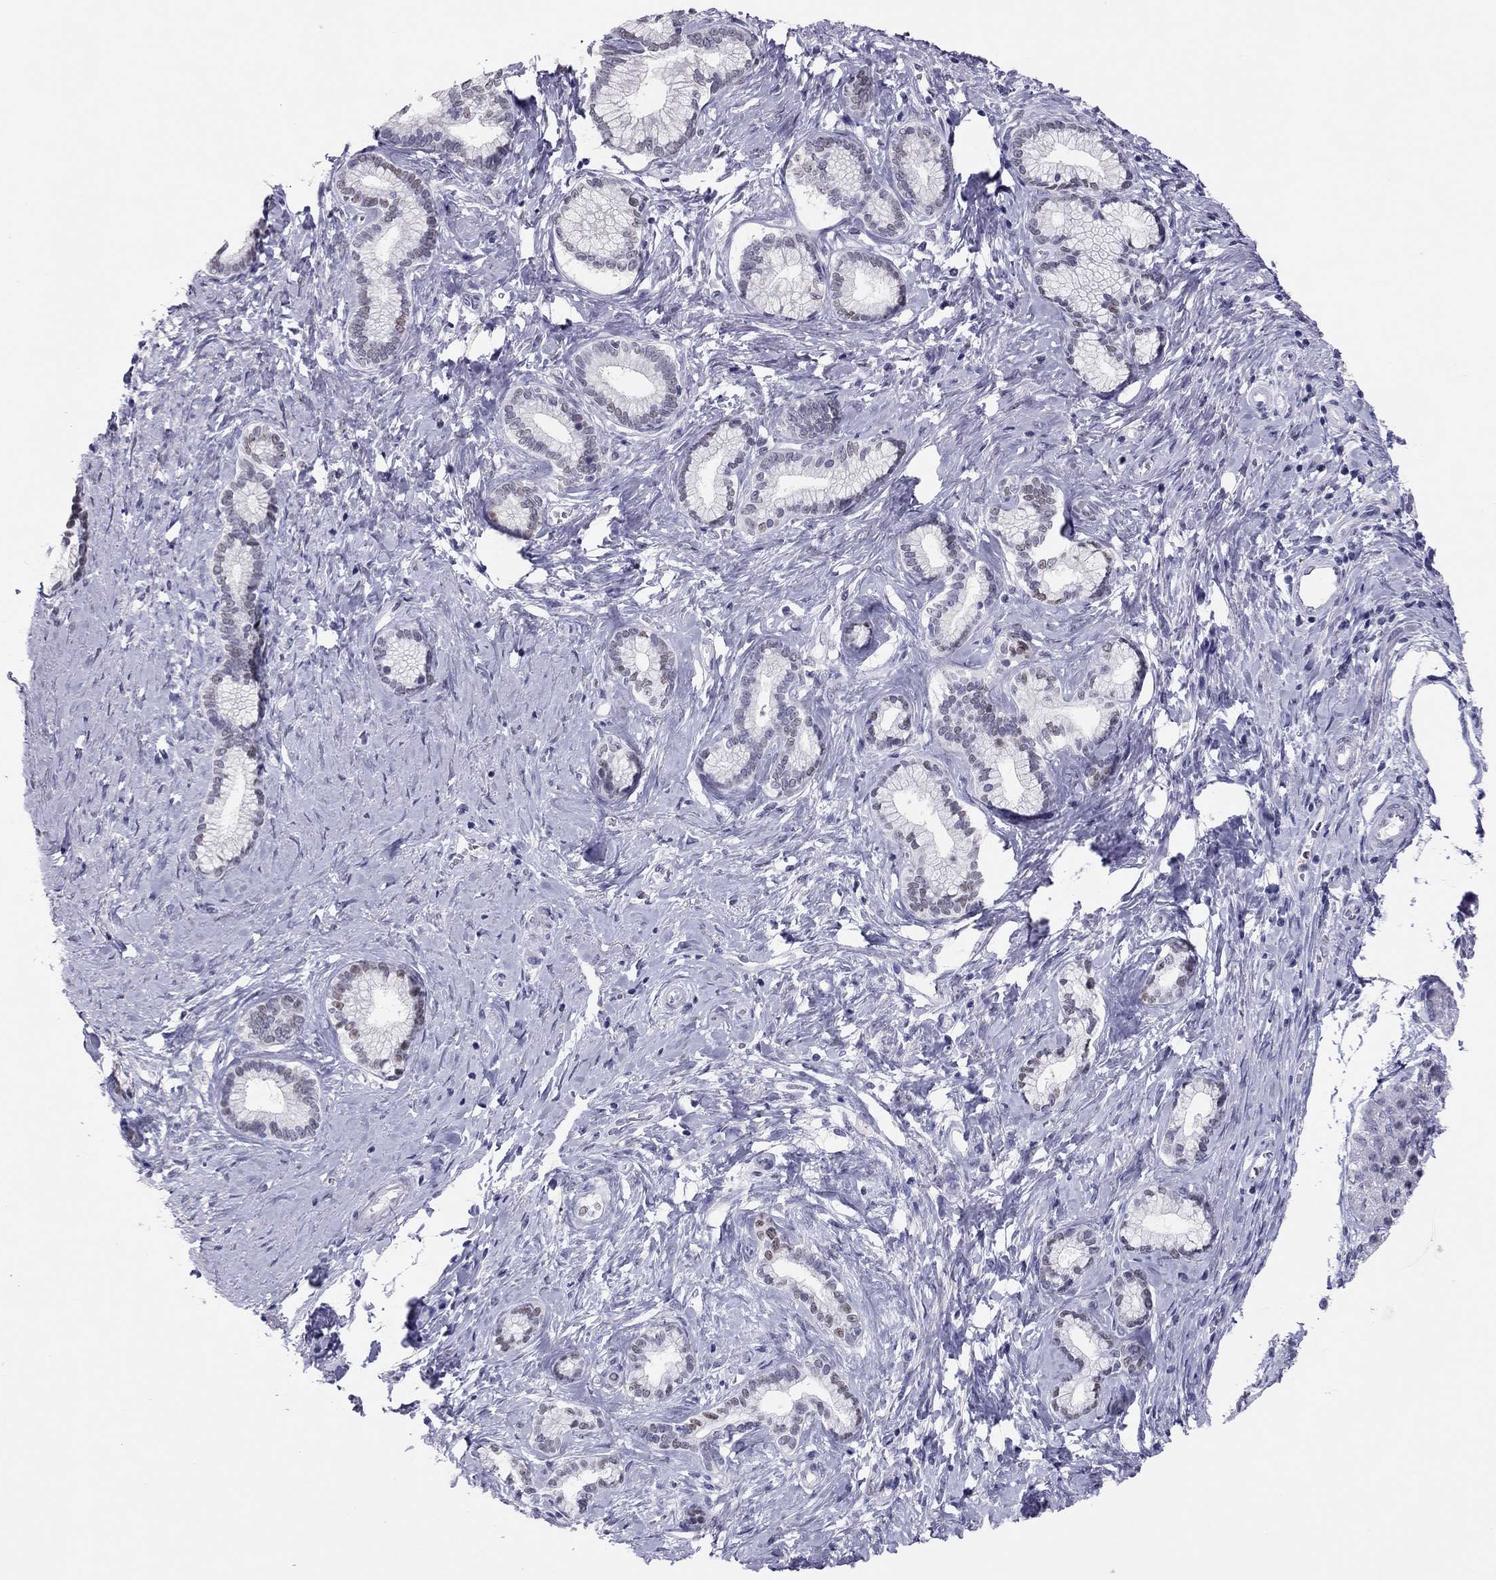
{"staining": {"intensity": "weak", "quantity": "<25%", "location": "nuclear"}, "tissue": "pancreatic cancer", "cell_type": "Tumor cells", "image_type": "cancer", "snomed": [{"axis": "morphology", "description": "Adenocarcinoma, NOS"}, {"axis": "topography", "description": "Pancreas"}], "caption": "High power microscopy histopathology image of an immunohistochemistry micrograph of pancreatic adenocarcinoma, revealing no significant positivity in tumor cells. (Stains: DAB immunohistochemistry with hematoxylin counter stain, Microscopy: brightfield microscopy at high magnification).", "gene": "PHOX2A", "patient": {"sex": "female", "age": 73}}